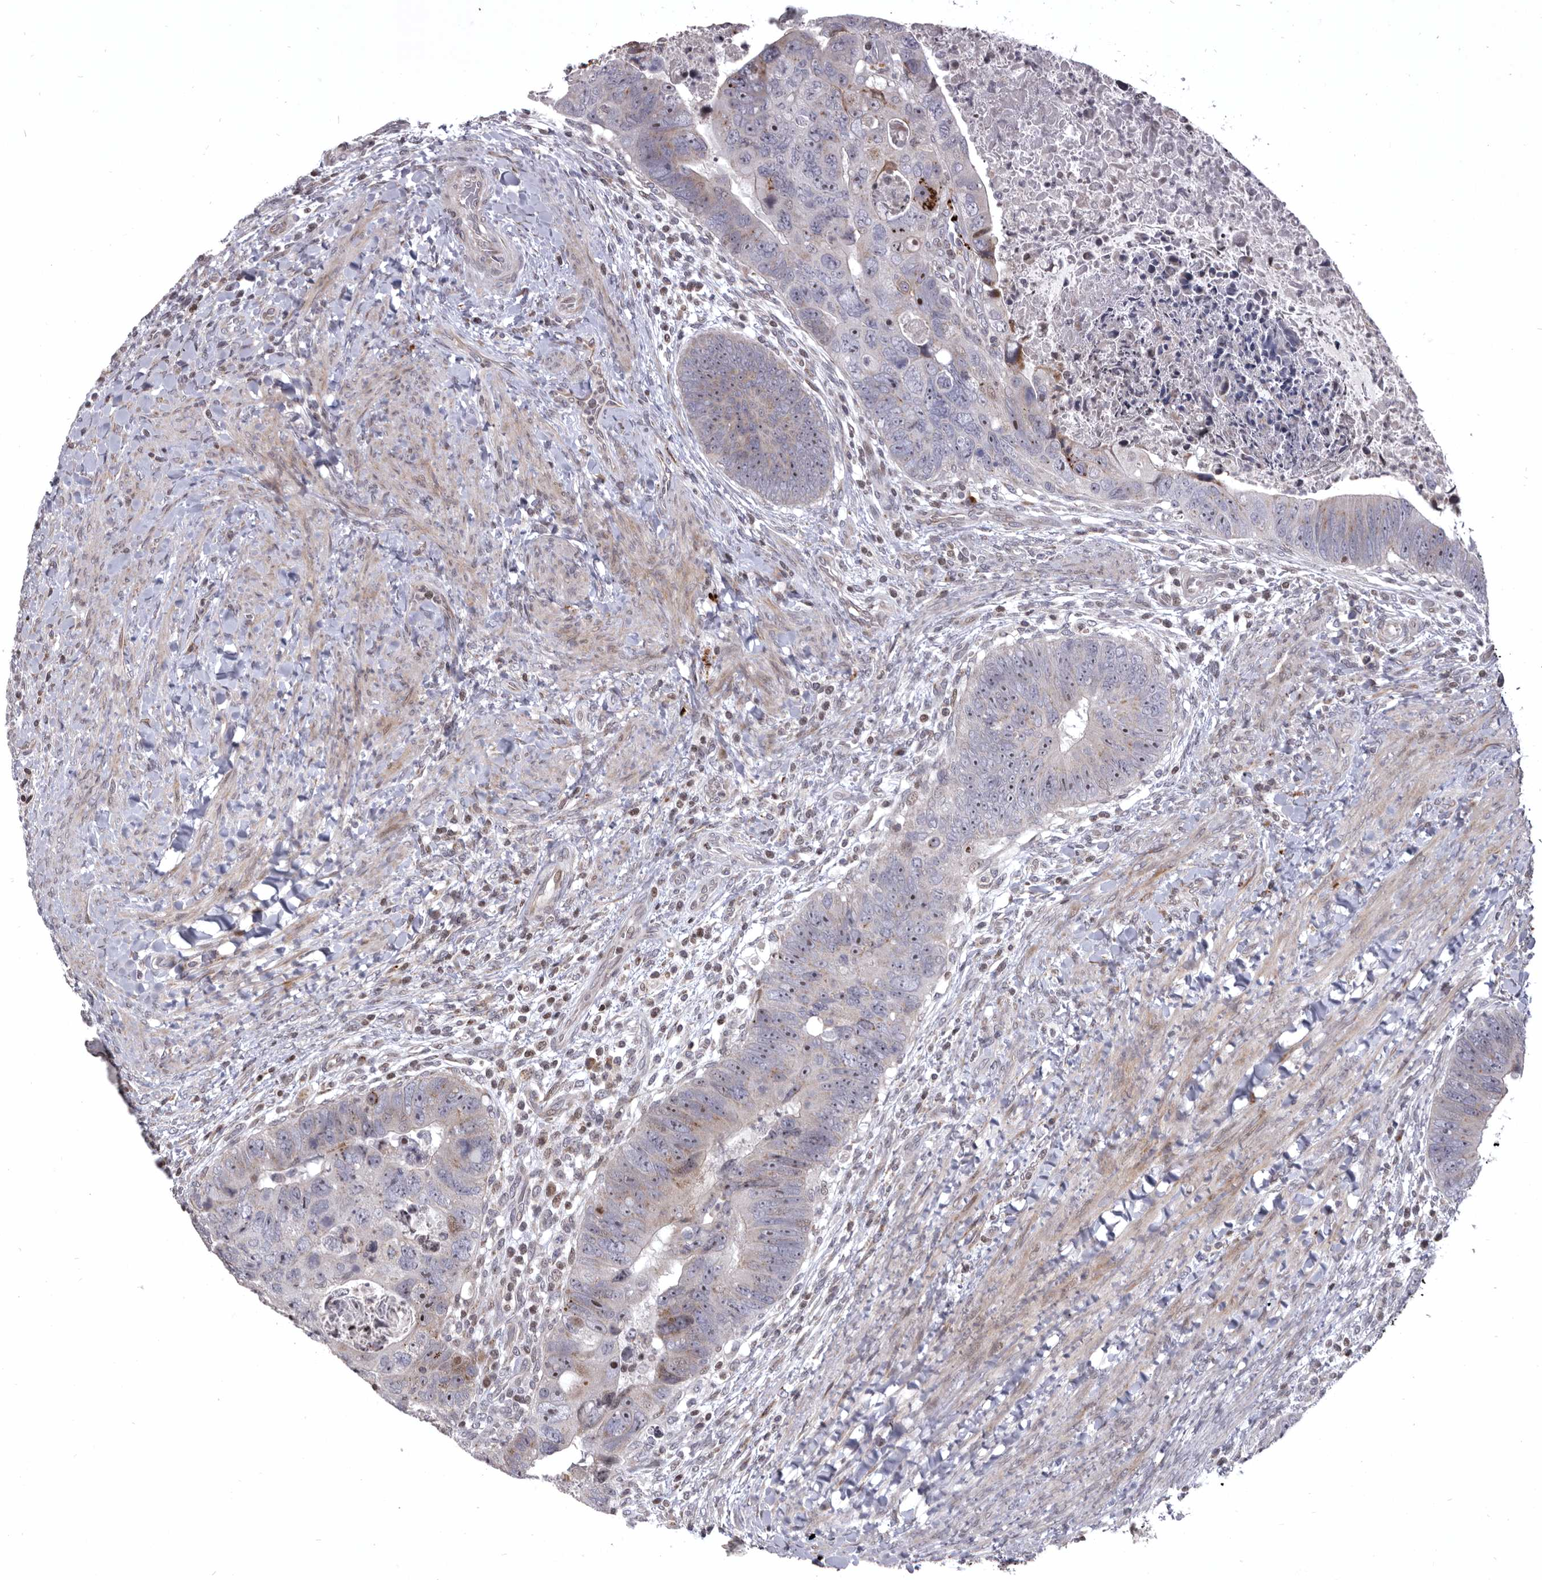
{"staining": {"intensity": "moderate", "quantity": "25%-75%", "location": "cytoplasmic/membranous,nuclear"}, "tissue": "colorectal cancer", "cell_type": "Tumor cells", "image_type": "cancer", "snomed": [{"axis": "morphology", "description": "Adenocarcinoma, NOS"}, {"axis": "topography", "description": "Rectum"}], "caption": "Tumor cells demonstrate moderate cytoplasmic/membranous and nuclear positivity in about 25%-75% of cells in colorectal adenocarcinoma. (IHC, brightfield microscopy, high magnification).", "gene": "AZIN1", "patient": {"sex": "male", "age": 59}}